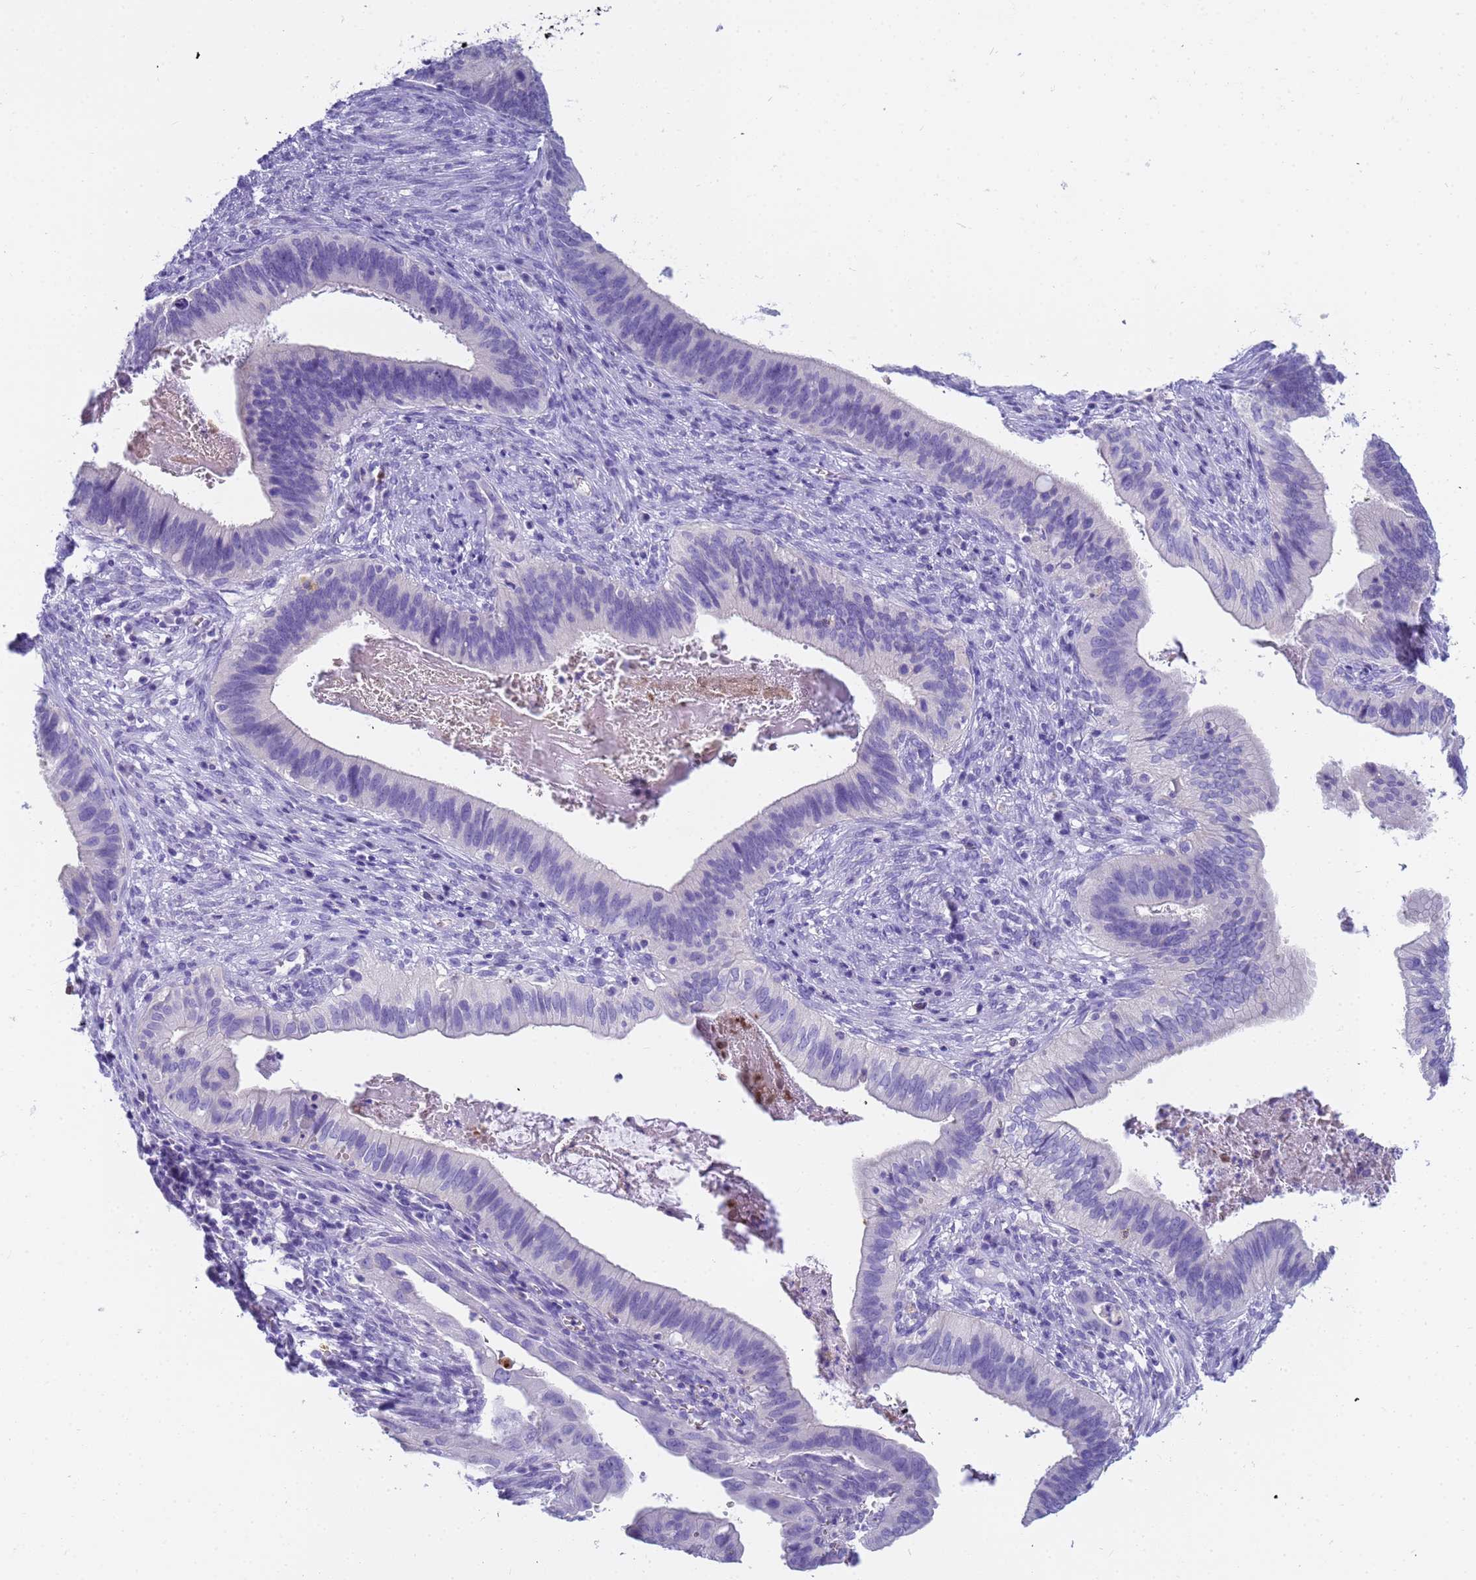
{"staining": {"intensity": "negative", "quantity": "none", "location": "none"}, "tissue": "cervical cancer", "cell_type": "Tumor cells", "image_type": "cancer", "snomed": [{"axis": "morphology", "description": "Adenocarcinoma, NOS"}, {"axis": "topography", "description": "Cervix"}], "caption": "IHC photomicrograph of neoplastic tissue: cervical cancer stained with DAB exhibits no significant protein positivity in tumor cells. Nuclei are stained in blue.", "gene": "RNASE2", "patient": {"sex": "female", "age": 42}}